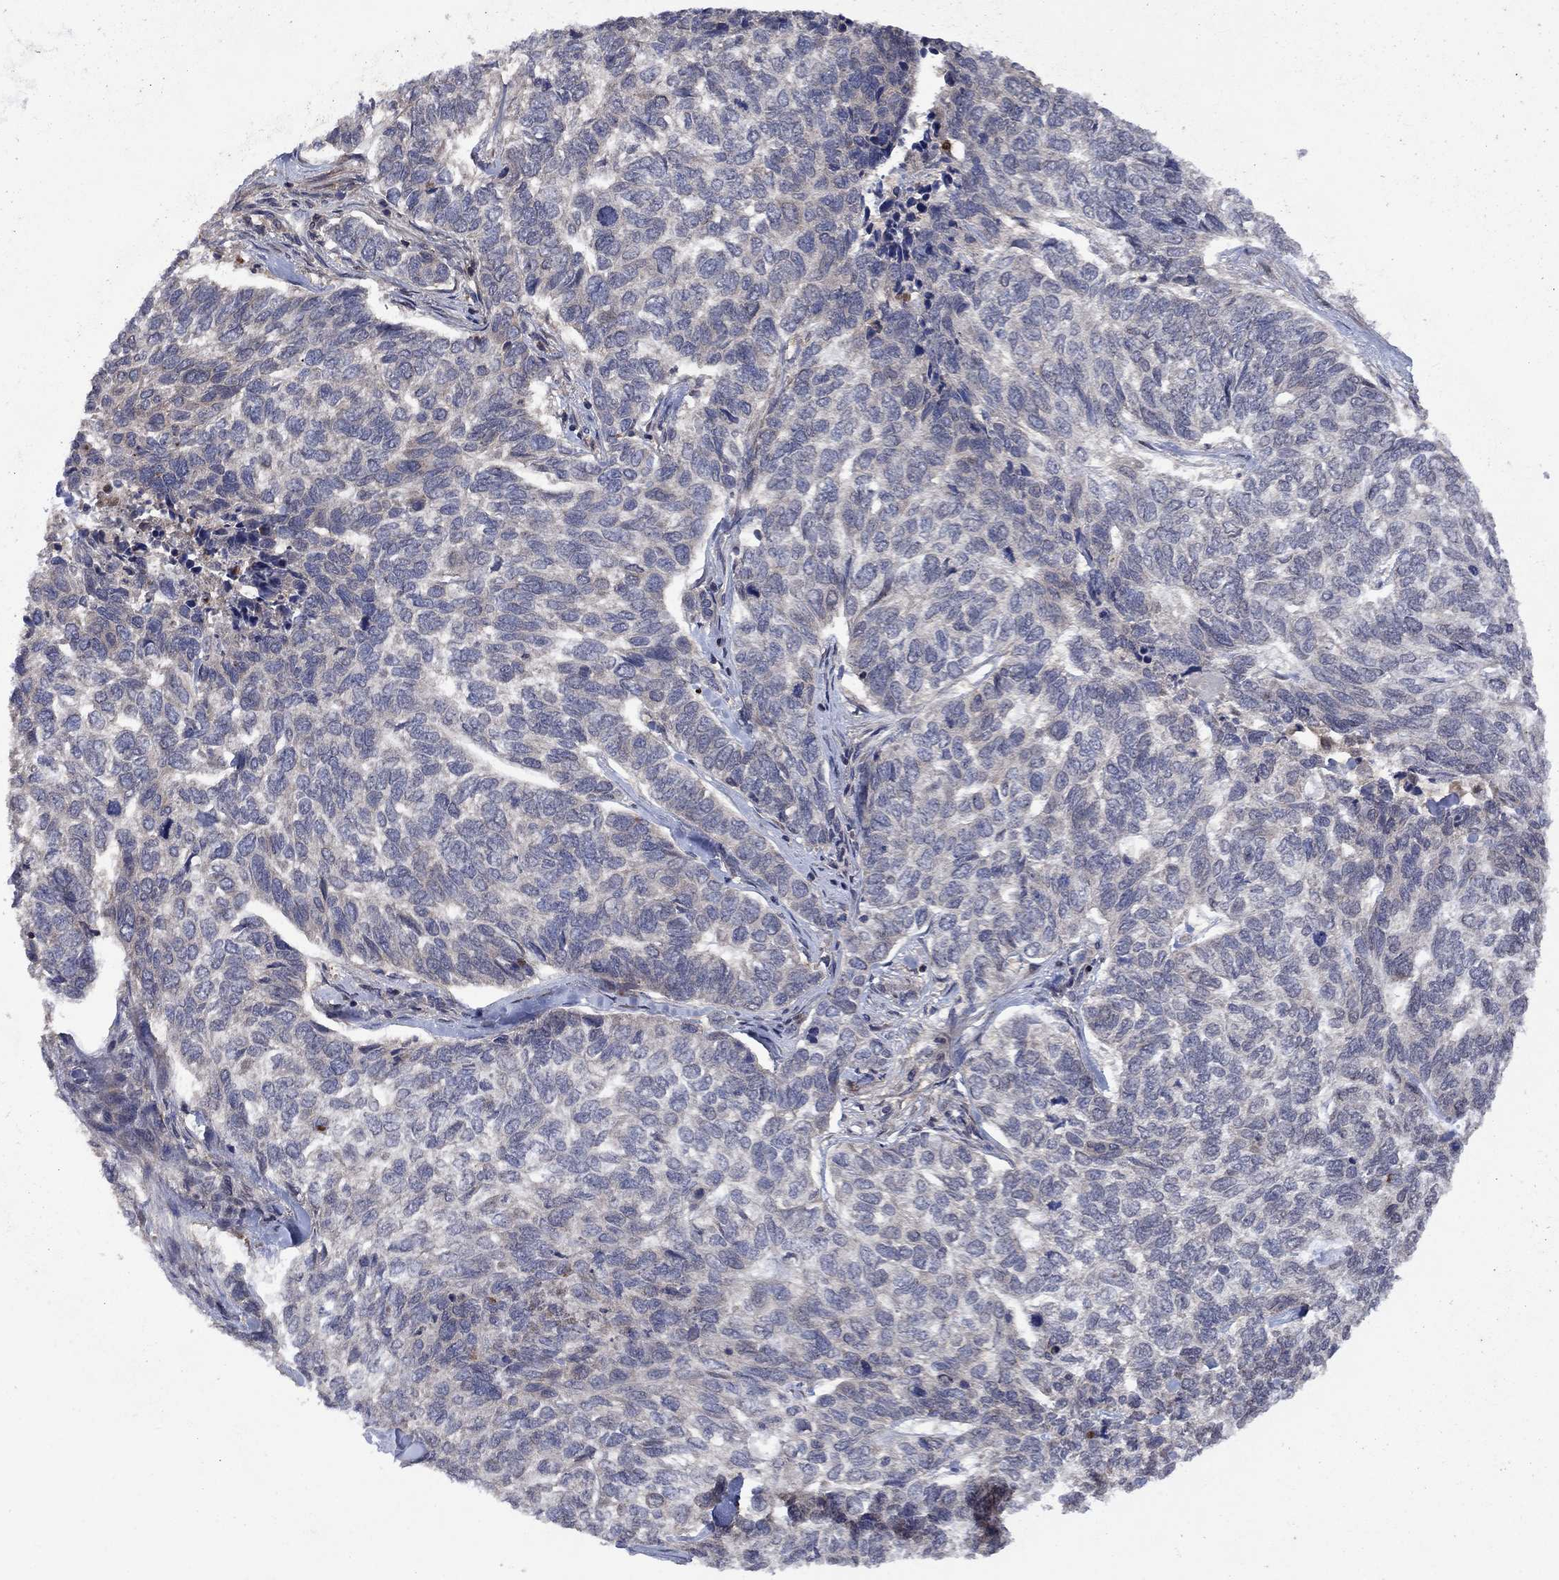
{"staining": {"intensity": "negative", "quantity": "none", "location": "none"}, "tissue": "skin cancer", "cell_type": "Tumor cells", "image_type": "cancer", "snomed": [{"axis": "morphology", "description": "Basal cell carcinoma"}, {"axis": "topography", "description": "Skin"}], "caption": "Basal cell carcinoma (skin) was stained to show a protein in brown. There is no significant expression in tumor cells.", "gene": "IAH1", "patient": {"sex": "female", "age": 65}}